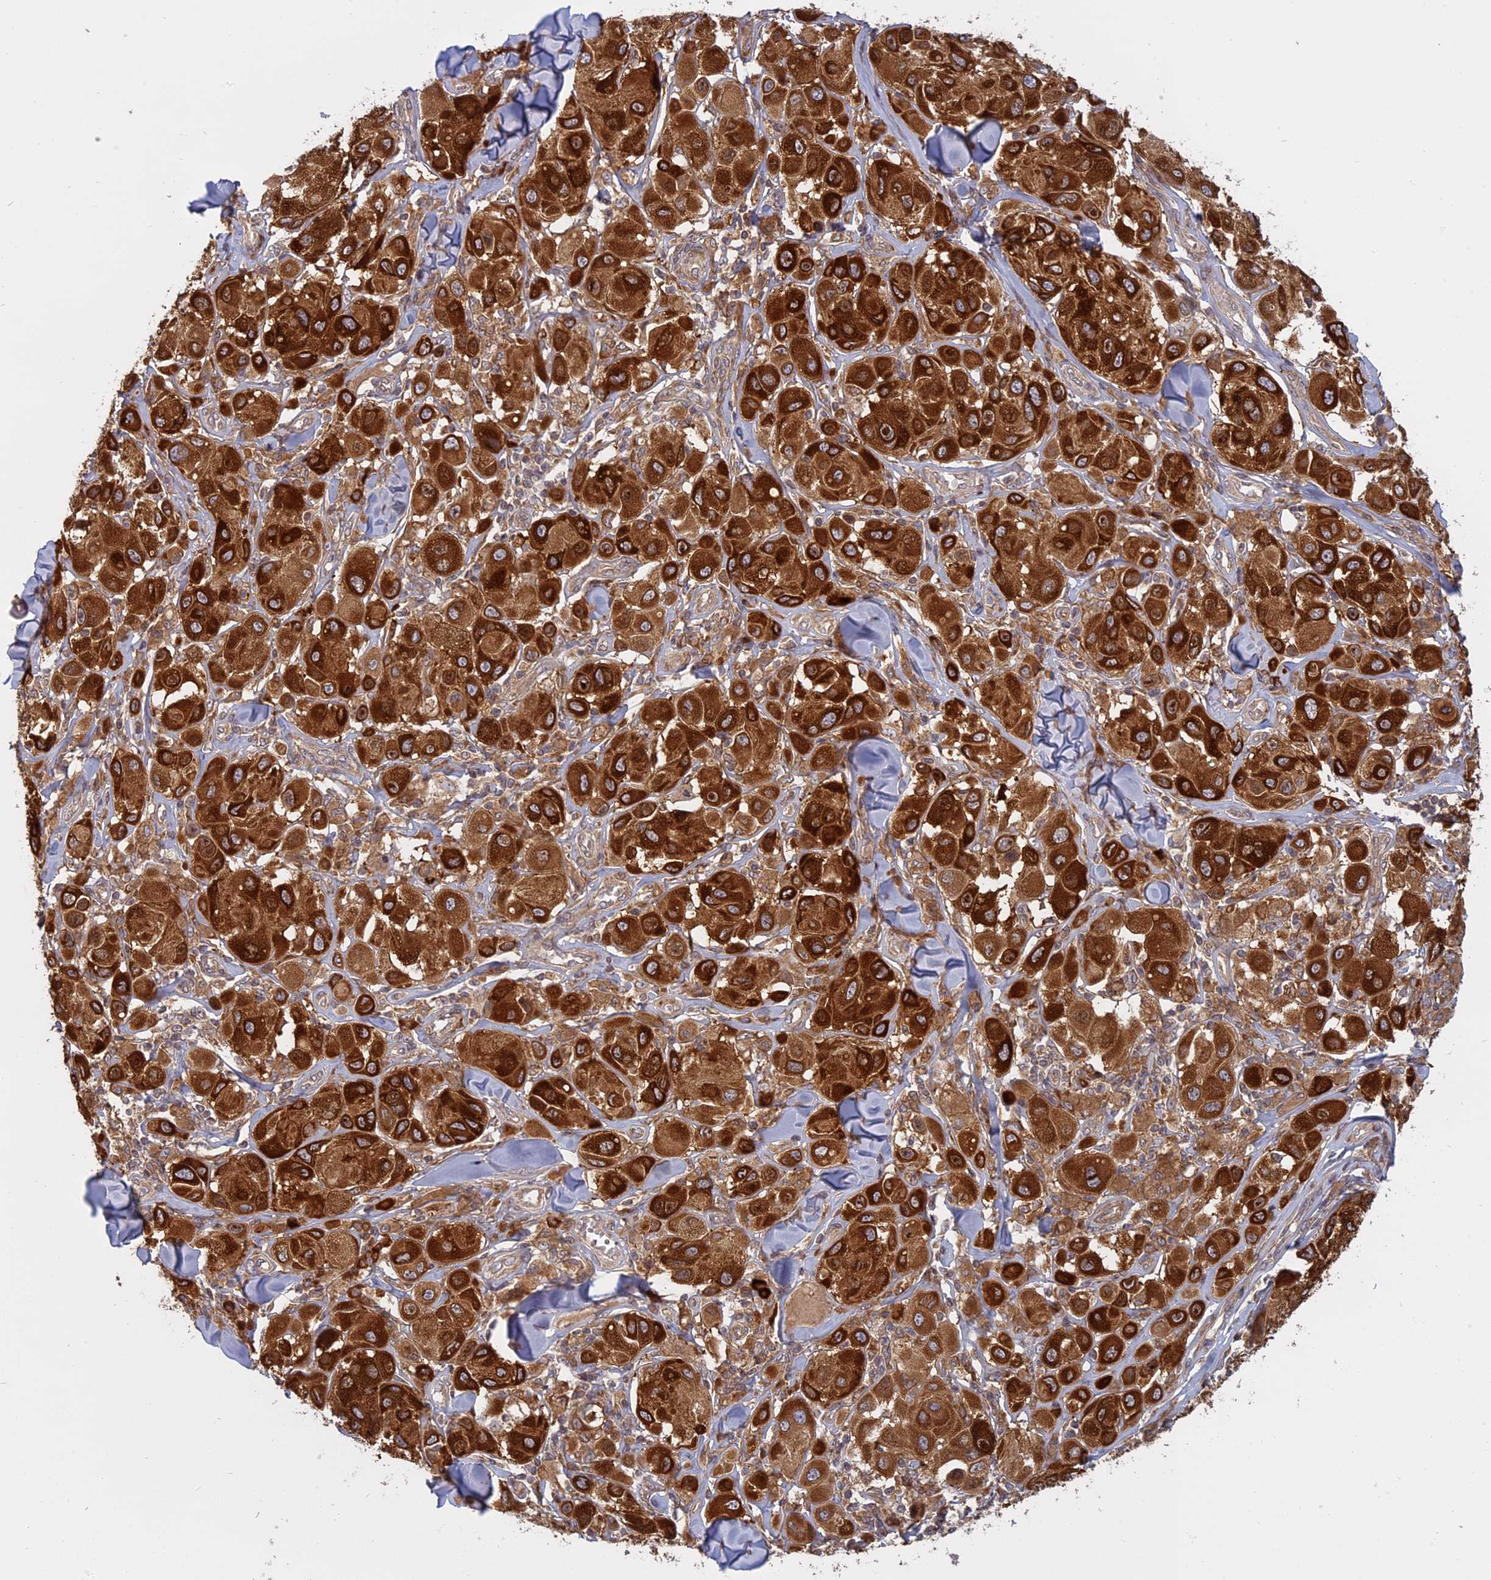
{"staining": {"intensity": "strong", "quantity": ">75%", "location": "cytoplasmic/membranous"}, "tissue": "melanoma", "cell_type": "Tumor cells", "image_type": "cancer", "snomed": [{"axis": "morphology", "description": "Malignant melanoma, Metastatic site"}, {"axis": "topography", "description": "Skin"}], "caption": "Immunohistochemistry histopathology image of malignant melanoma (metastatic site) stained for a protein (brown), which demonstrates high levels of strong cytoplasmic/membranous expression in about >75% of tumor cells.", "gene": "TMEM208", "patient": {"sex": "male", "age": 41}}